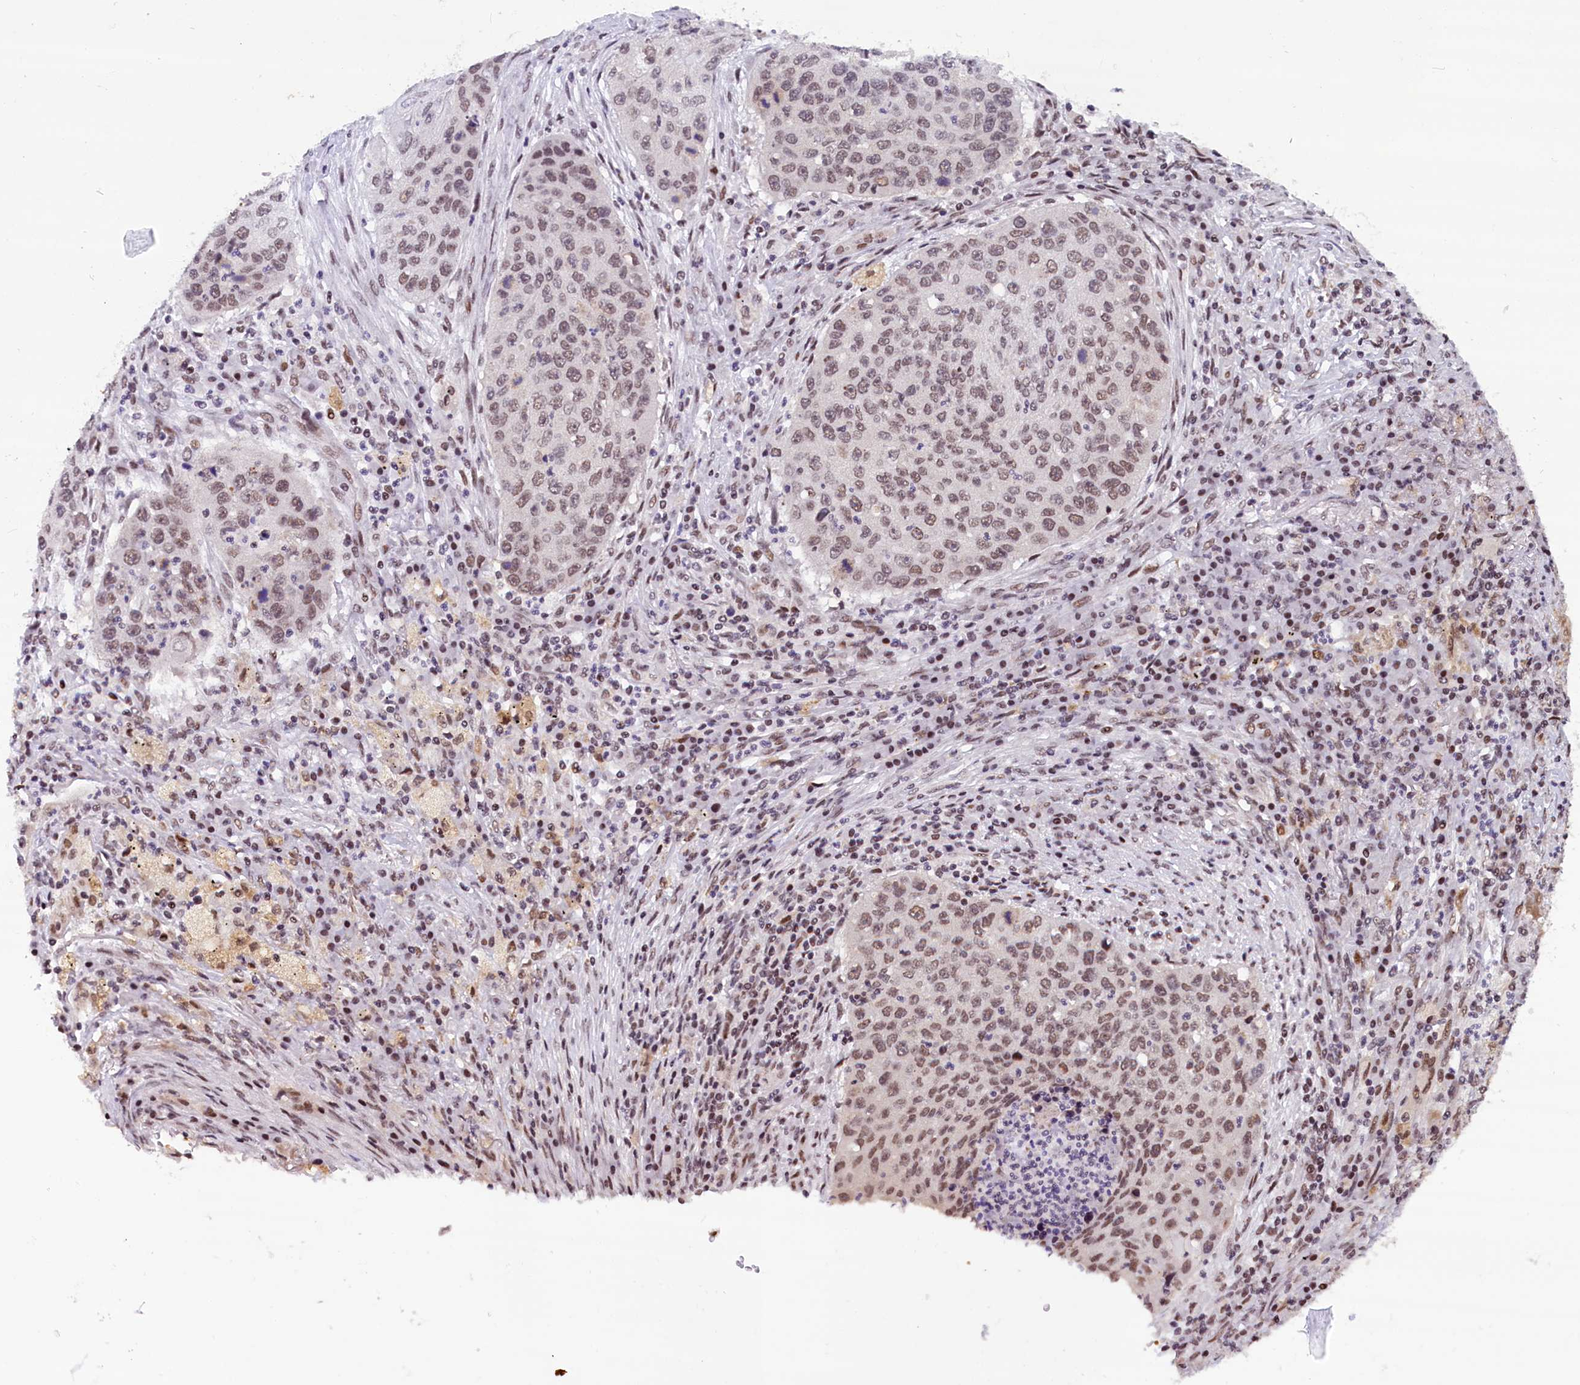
{"staining": {"intensity": "moderate", "quantity": ">75%", "location": "nuclear"}, "tissue": "lung cancer", "cell_type": "Tumor cells", "image_type": "cancer", "snomed": [{"axis": "morphology", "description": "Squamous cell carcinoma, NOS"}, {"axis": "topography", "description": "Lung"}], "caption": "This image shows immunohistochemistry staining of human squamous cell carcinoma (lung), with medium moderate nuclear expression in about >75% of tumor cells.", "gene": "CDYL2", "patient": {"sex": "female", "age": 63}}